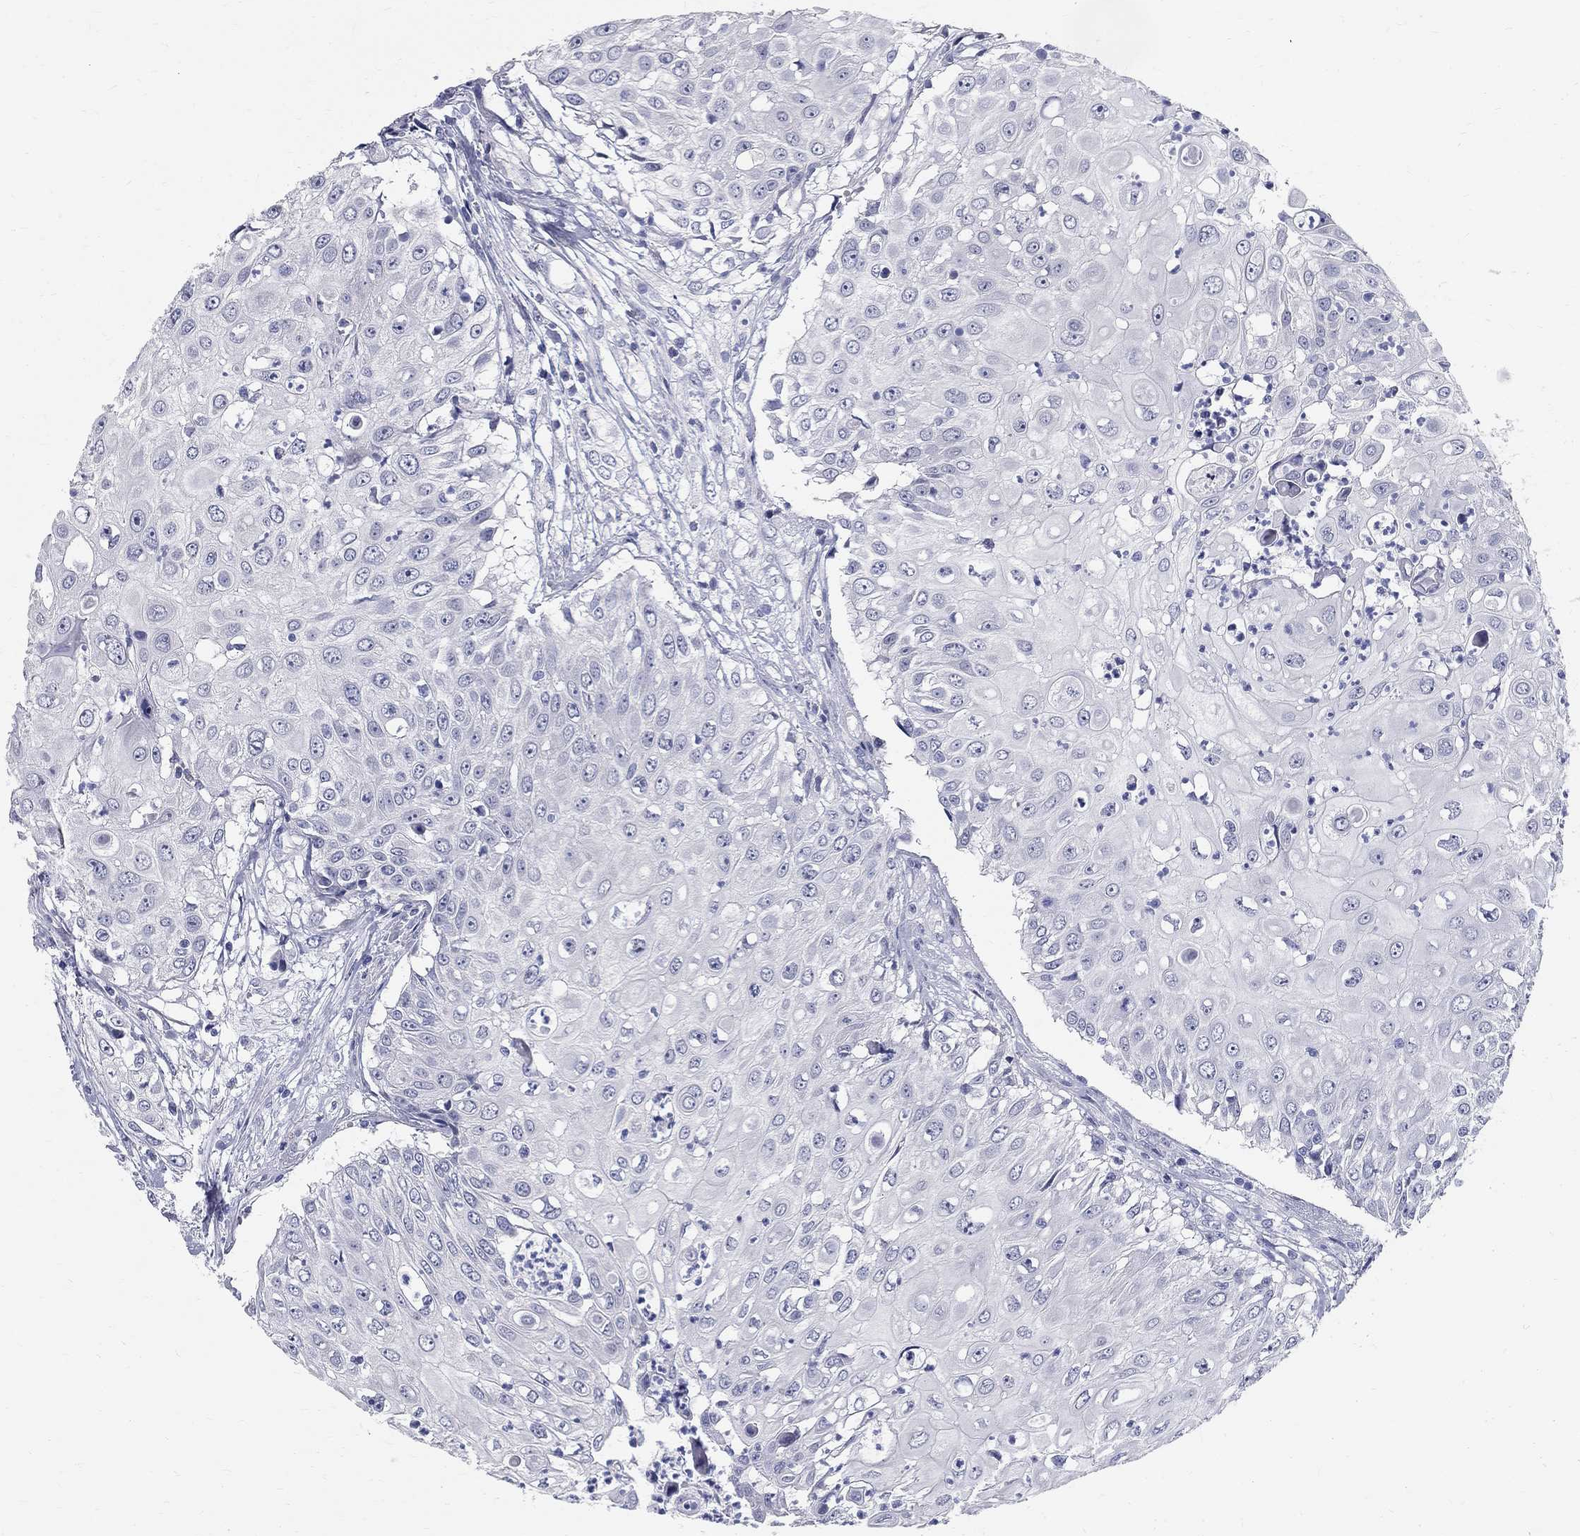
{"staining": {"intensity": "negative", "quantity": "none", "location": "none"}, "tissue": "urothelial cancer", "cell_type": "Tumor cells", "image_type": "cancer", "snomed": [{"axis": "morphology", "description": "Urothelial carcinoma, High grade"}, {"axis": "topography", "description": "Urinary bladder"}], "caption": "Protein analysis of urothelial cancer shows no significant expression in tumor cells. (Stains: DAB immunohistochemistry with hematoxylin counter stain, Microscopy: brightfield microscopy at high magnification).", "gene": "TGM4", "patient": {"sex": "female", "age": 79}}